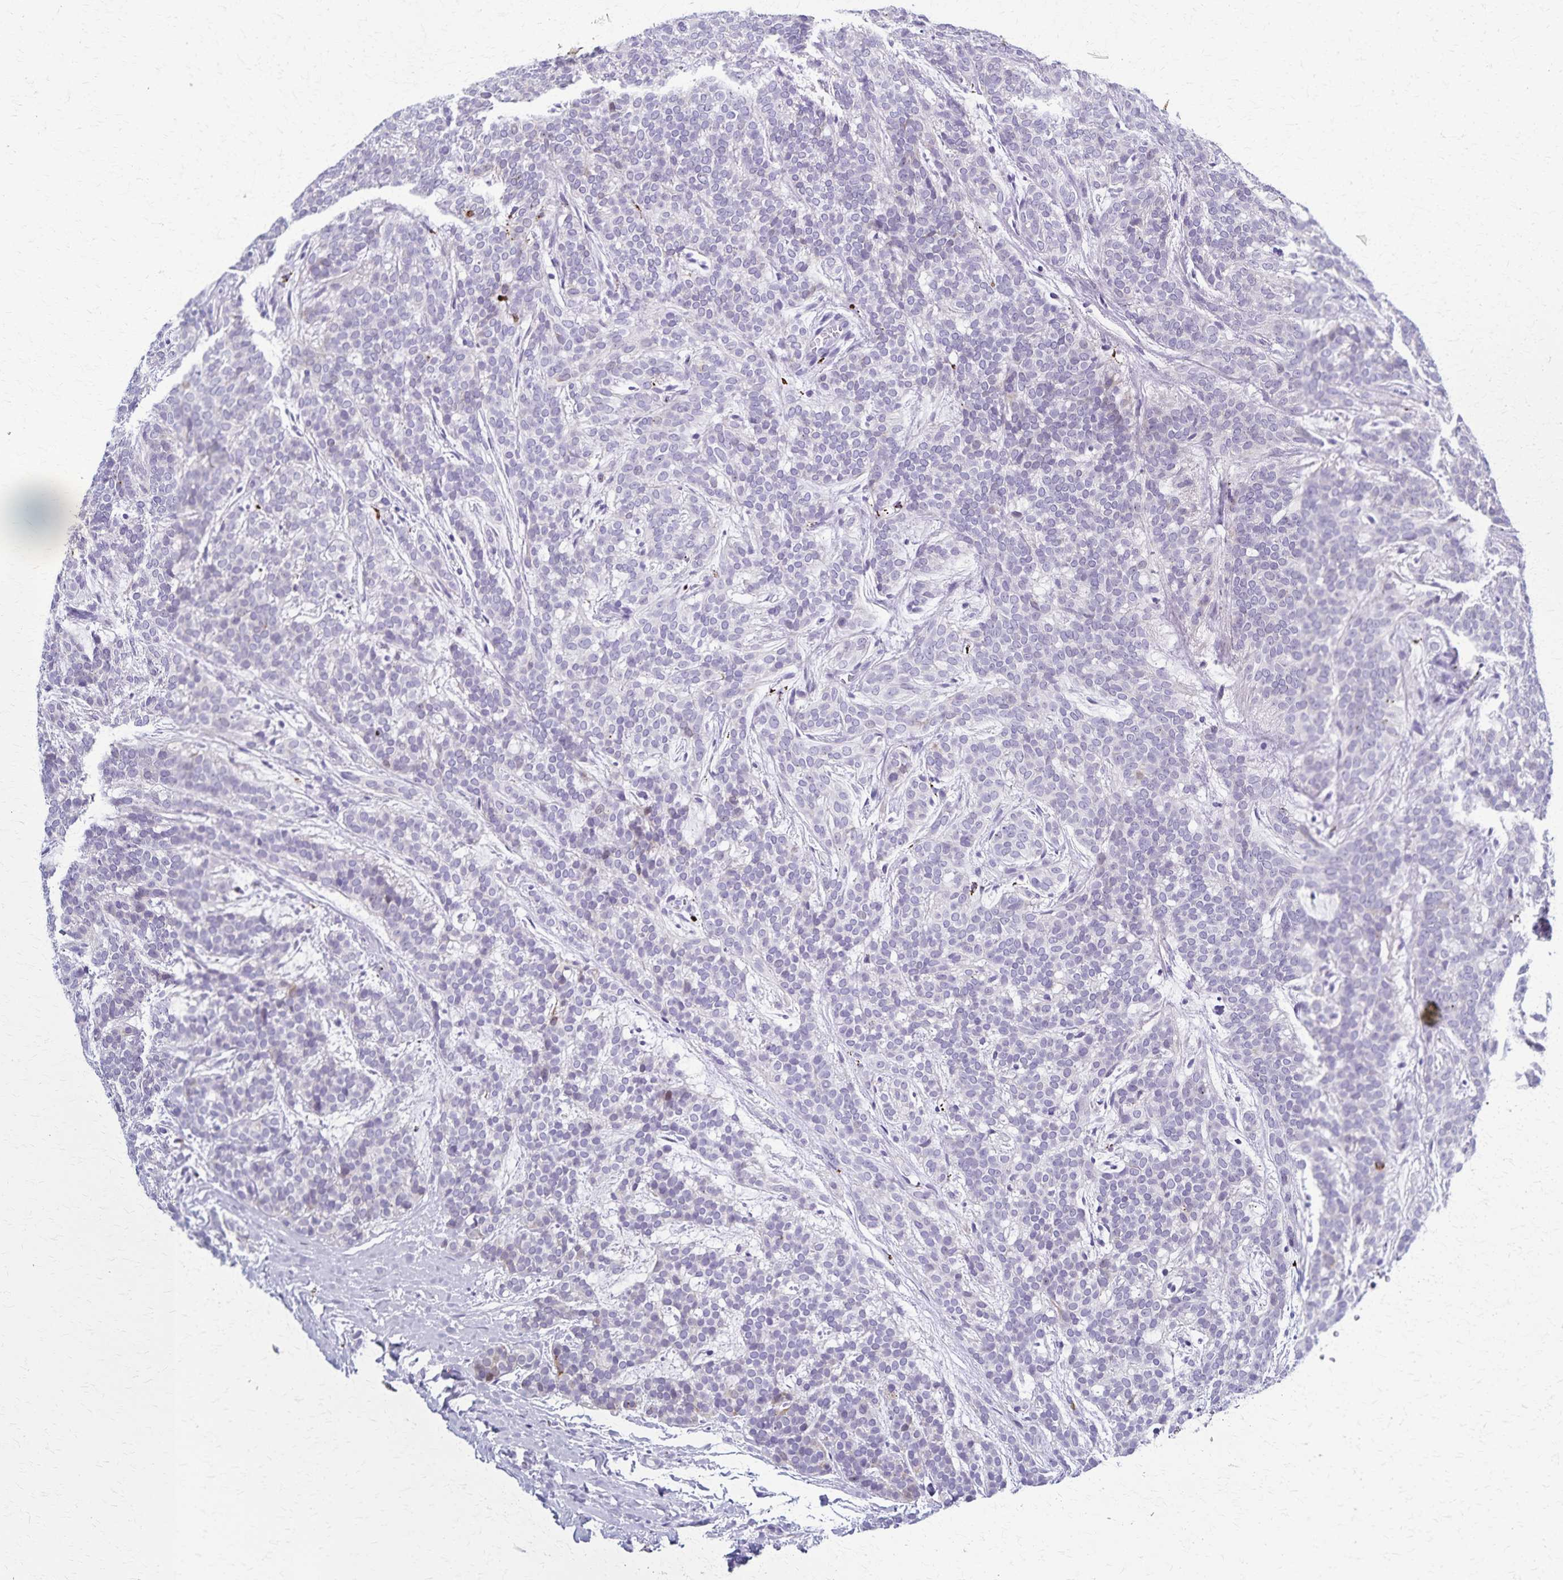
{"staining": {"intensity": "strong", "quantity": "<25%", "location": "cytoplasmic/membranous"}, "tissue": "head and neck cancer", "cell_type": "Tumor cells", "image_type": "cancer", "snomed": [{"axis": "morphology", "description": "Normal tissue, NOS"}, {"axis": "morphology", "description": "Adenocarcinoma, NOS"}, {"axis": "topography", "description": "Oral tissue"}, {"axis": "topography", "description": "Head-Neck"}], "caption": "Immunohistochemistry (IHC) staining of head and neck cancer (adenocarcinoma), which exhibits medium levels of strong cytoplasmic/membranous staining in about <25% of tumor cells indicating strong cytoplasmic/membranous protein expression. The staining was performed using DAB (3,3'-diaminobenzidine) (brown) for protein detection and nuclei were counterstained in hematoxylin (blue).", "gene": "TMEM60", "patient": {"sex": "female", "age": 57}}